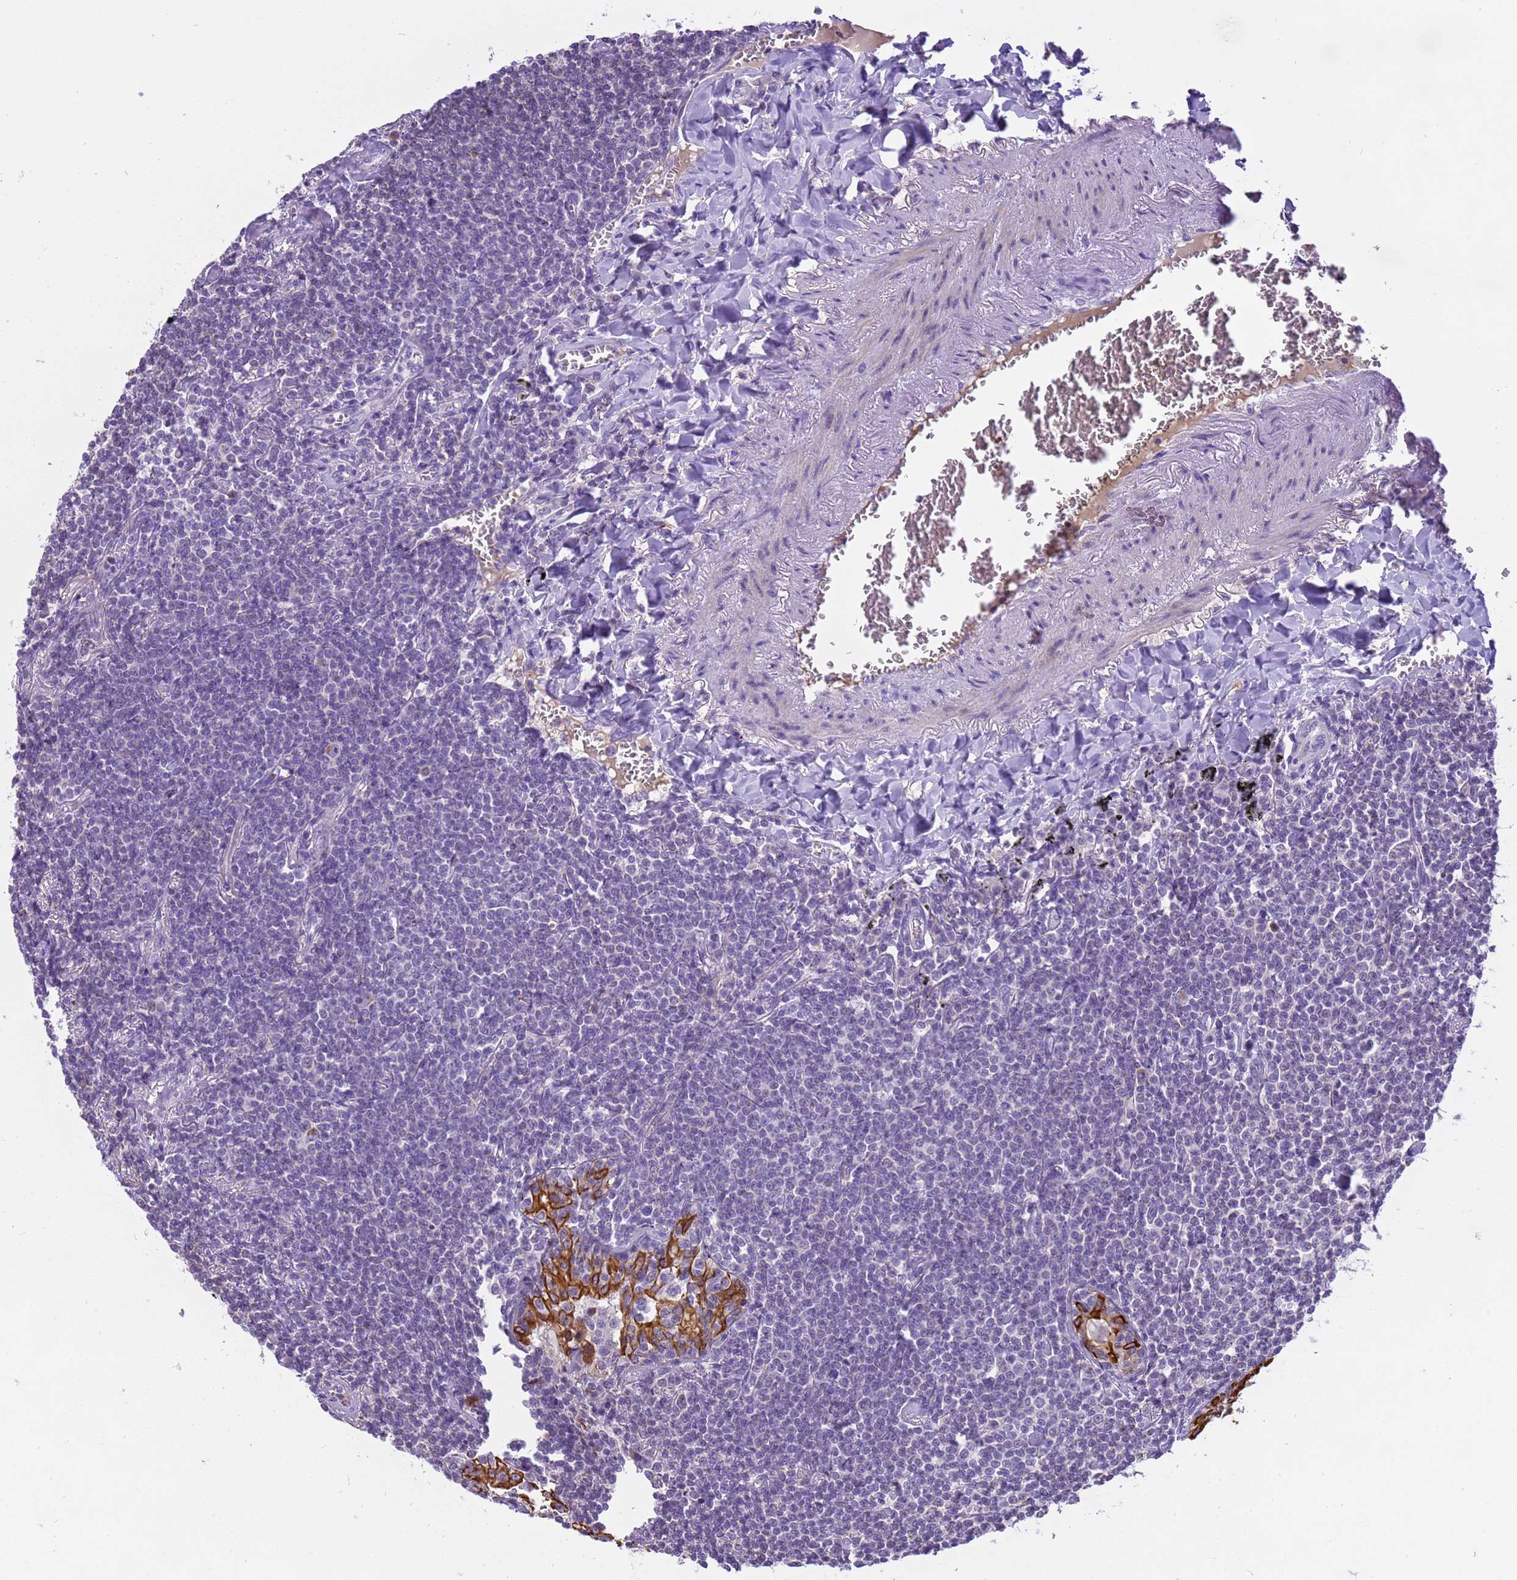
{"staining": {"intensity": "negative", "quantity": "none", "location": "none"}, "tissue": "lymphoma", "cell_type": "Tumor cells", "image_type": "cancer", "snomed": [{"axis": "morphology", "description": "Malignant lymphoma, non-Hodgkin's type, Low grade"}, {"axis": "topography", "description": "Lung"}], "caption": "This is an immunohistochemistry (IHC) micrograph of human lymphoma. There is no expression in tumor cells.", "gene": "PIEZO2", "patient": {"sex": "female", "age": 71}}